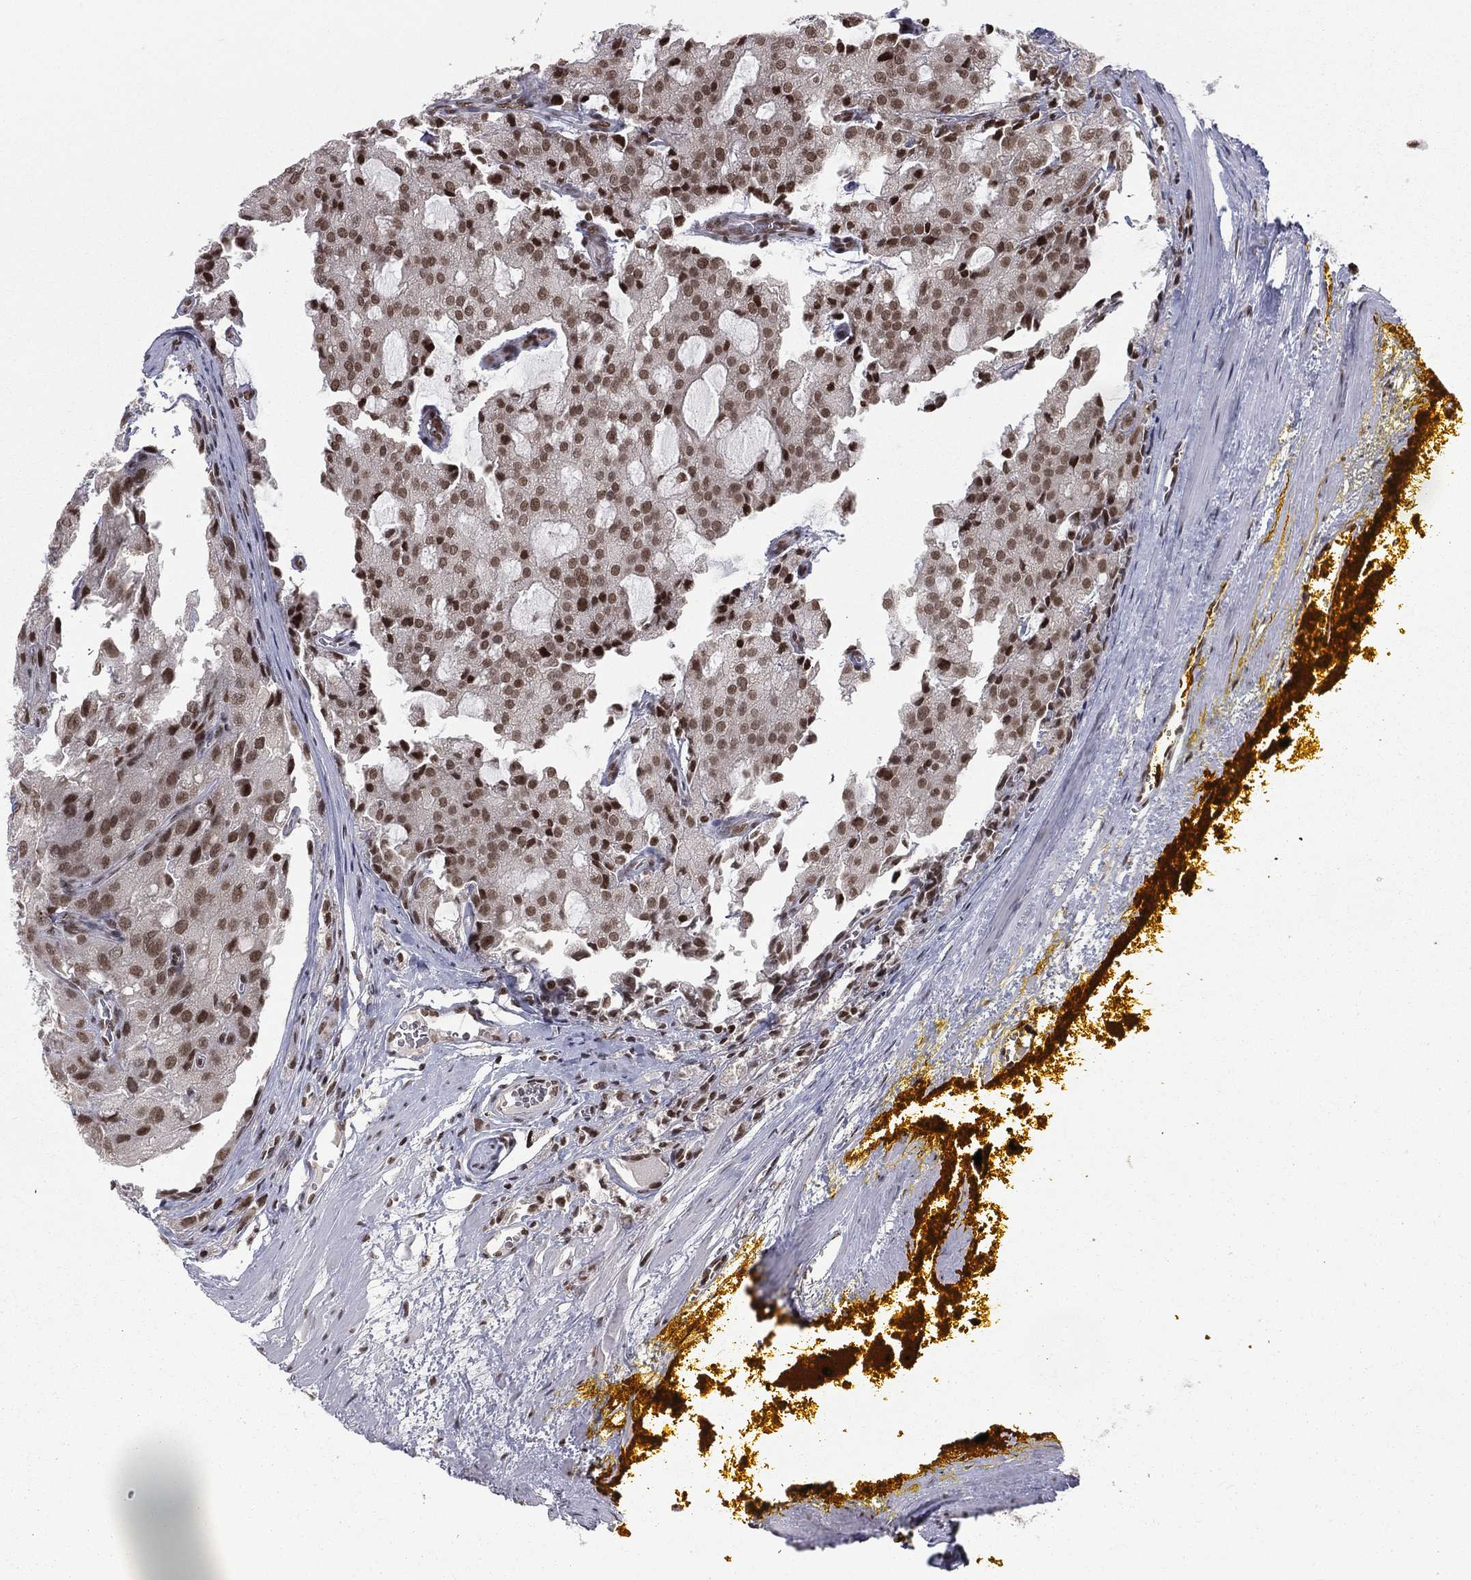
{"staining": {"intensity": "moderate", "quantity": ">75%", "location": "nuclear"}, "tissue": "prostate cancer", "cell_type": "Tumor cells", "image_type": "cancer", "snomed": [{"axis": "morphology", "description": "Adenocarcinoma, NOS"}, {"axis": "topography", "description": "Prostate and seminal vesicle, NOS"}, {"axis": "topography", "description": "Prostate"}], "caption": "Prostate cancer (adenocarcinoma) stained for a protein displays moderate nuclear positivity in tumor cells.", "gene": "RFX7", "patient": {"sex": "male", "age": 67}}